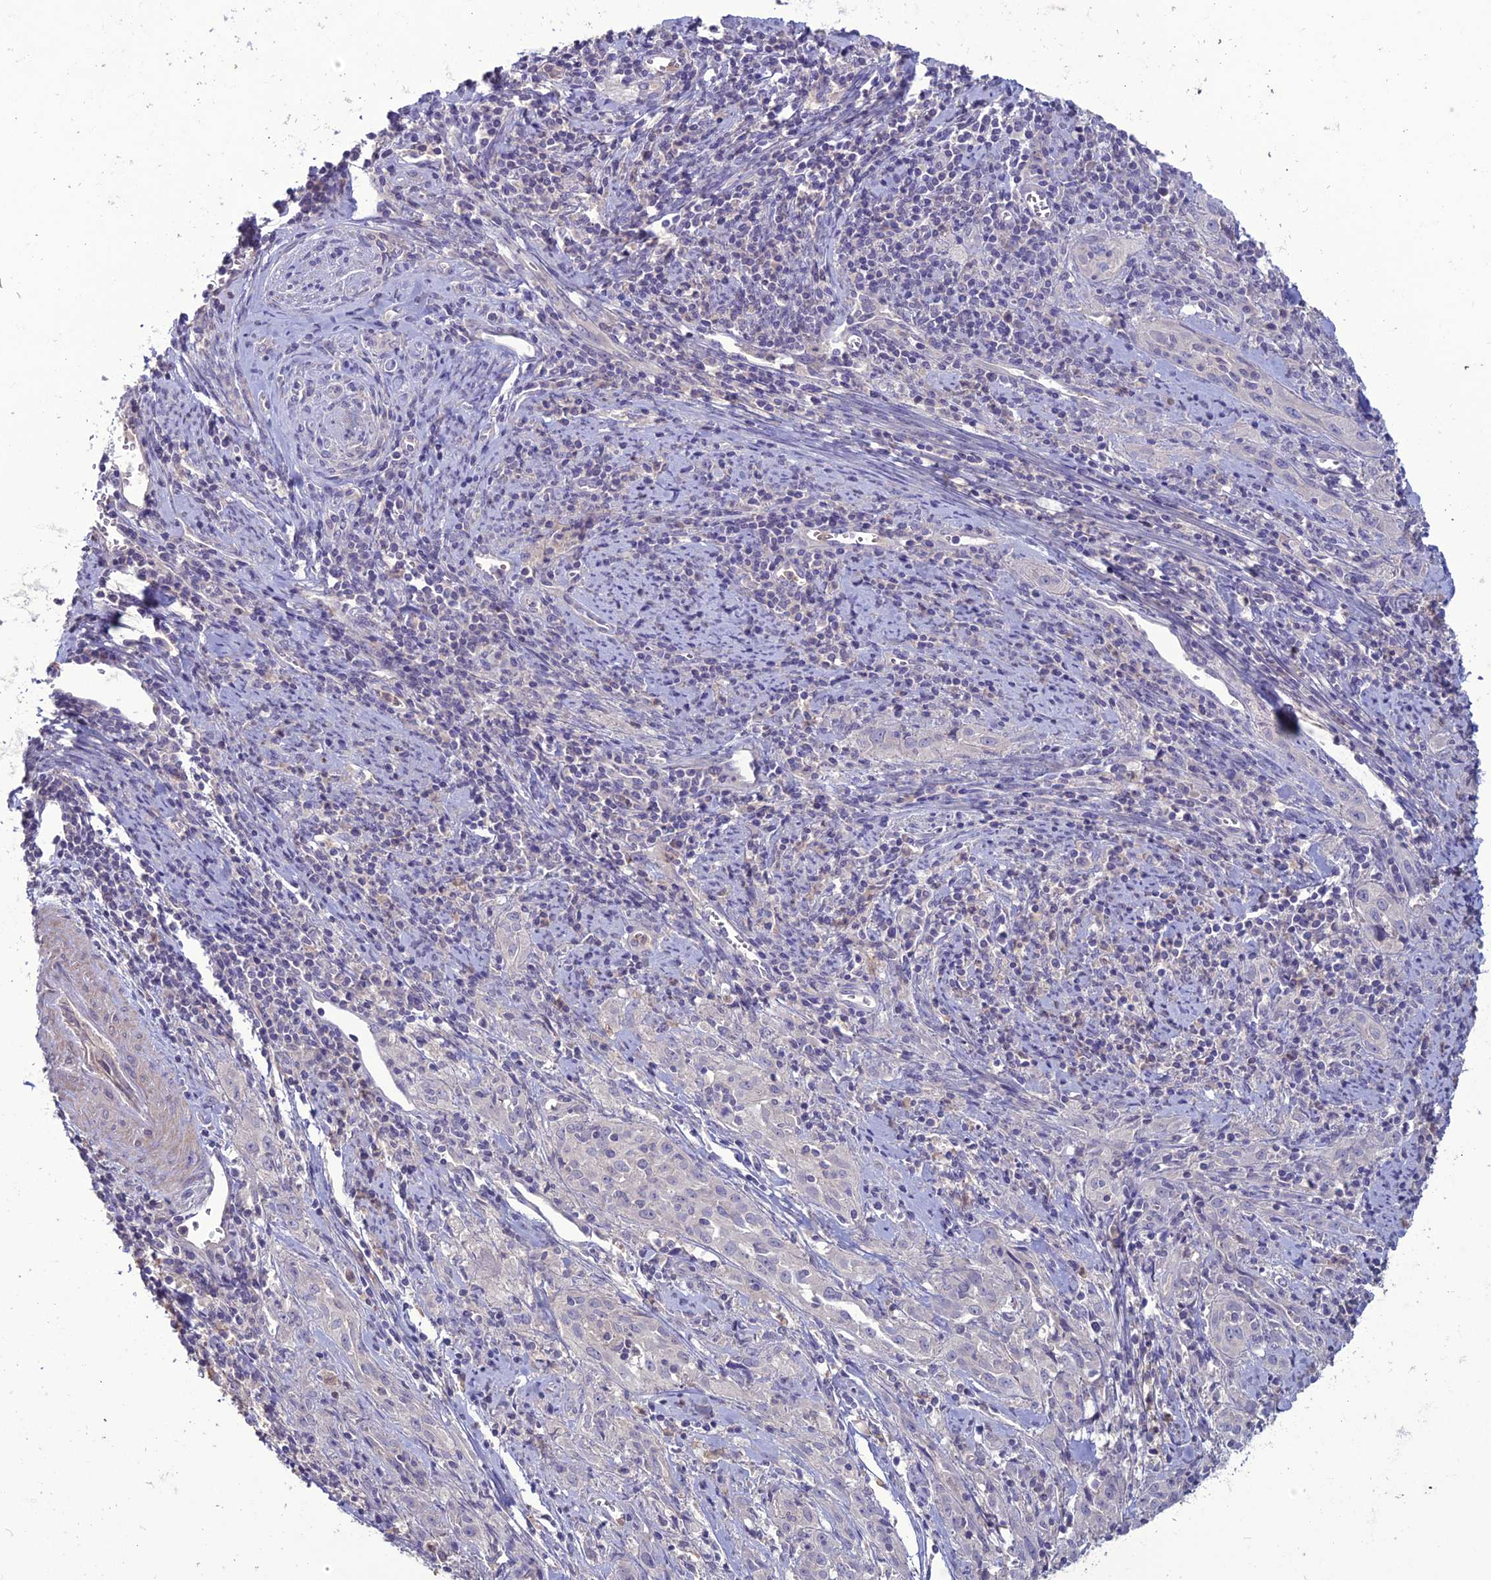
{"staining": {"intensity": "negative", "quantity": "none", "location": "none"}, "tissue": "cervical cancer", "cell_type": "Tumor cells", "image_type": "cancer", "snomed": [{"axis": "morphology", "description": "Squamous cell carcinoma, NOS"}, {"axis": "topography", "description": "Cervix"}], "caption": "The immunohistochemistry histopathology image has no significant positivity in tumor cells of cervical cancer tissue.", "gene": "C2orf76", "patient": {"sex": "female", "age": 57}}